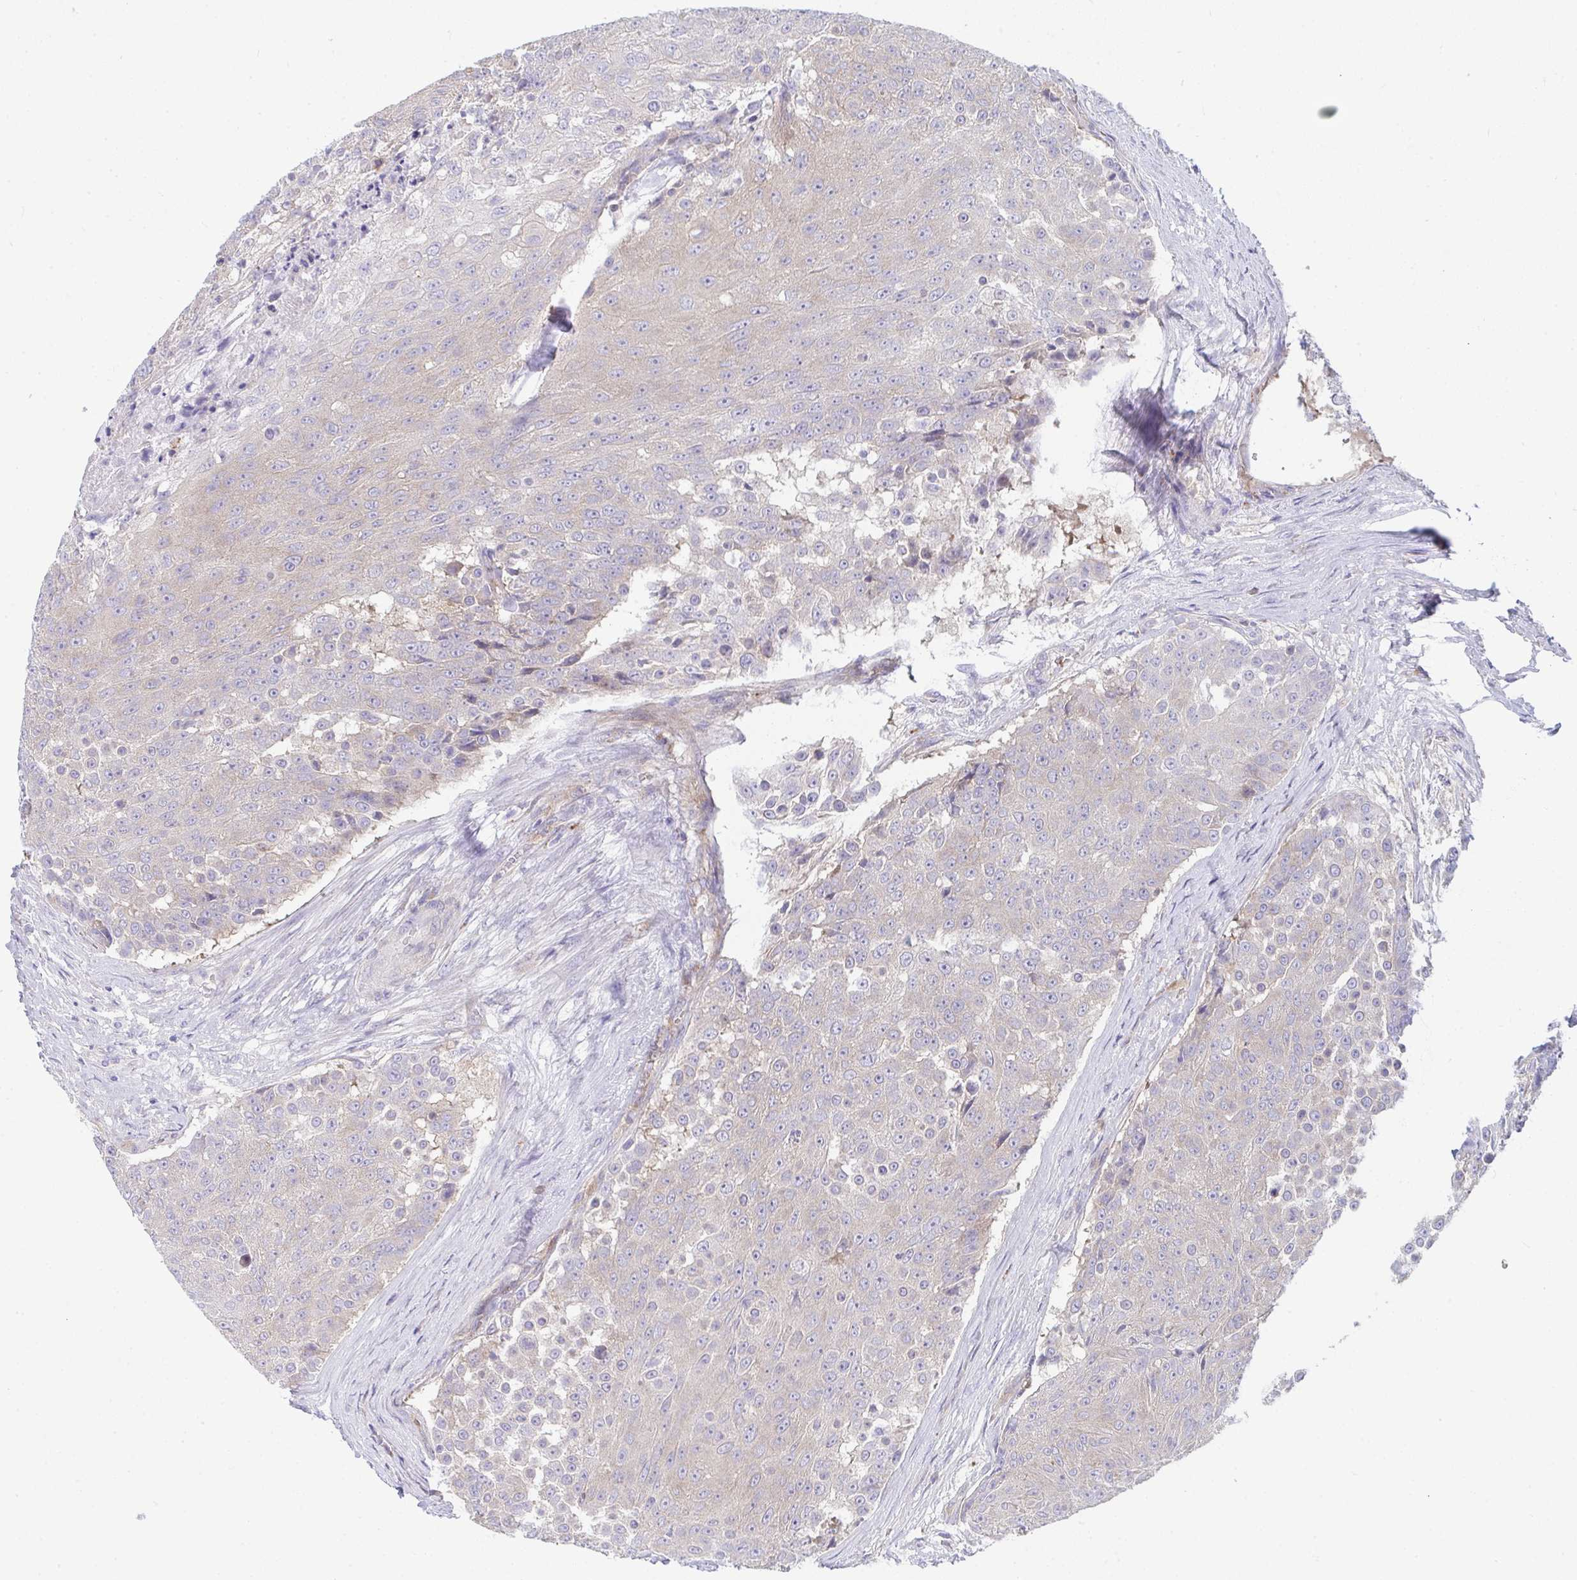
{"staining": {"intensity": "negative", "quantity": "none", "location": "none"}, "tissue": "urothelial cancer", "cell_type": "Tumor cells", "image_type": "cancer", "snomed": [{"axis": "morphology", "description": "Urothelial carcinoma, High grade"}, {"axis": "topography", "description": "Urinary bladder"}], "caption": "This is a photomicrograph of immunohistochemistry staining of high-grade urothelial carcinoma, which shows no positivity in tumor cells.", "gene": "GAB1", "patient": {"sex": "female", "age": 63}}